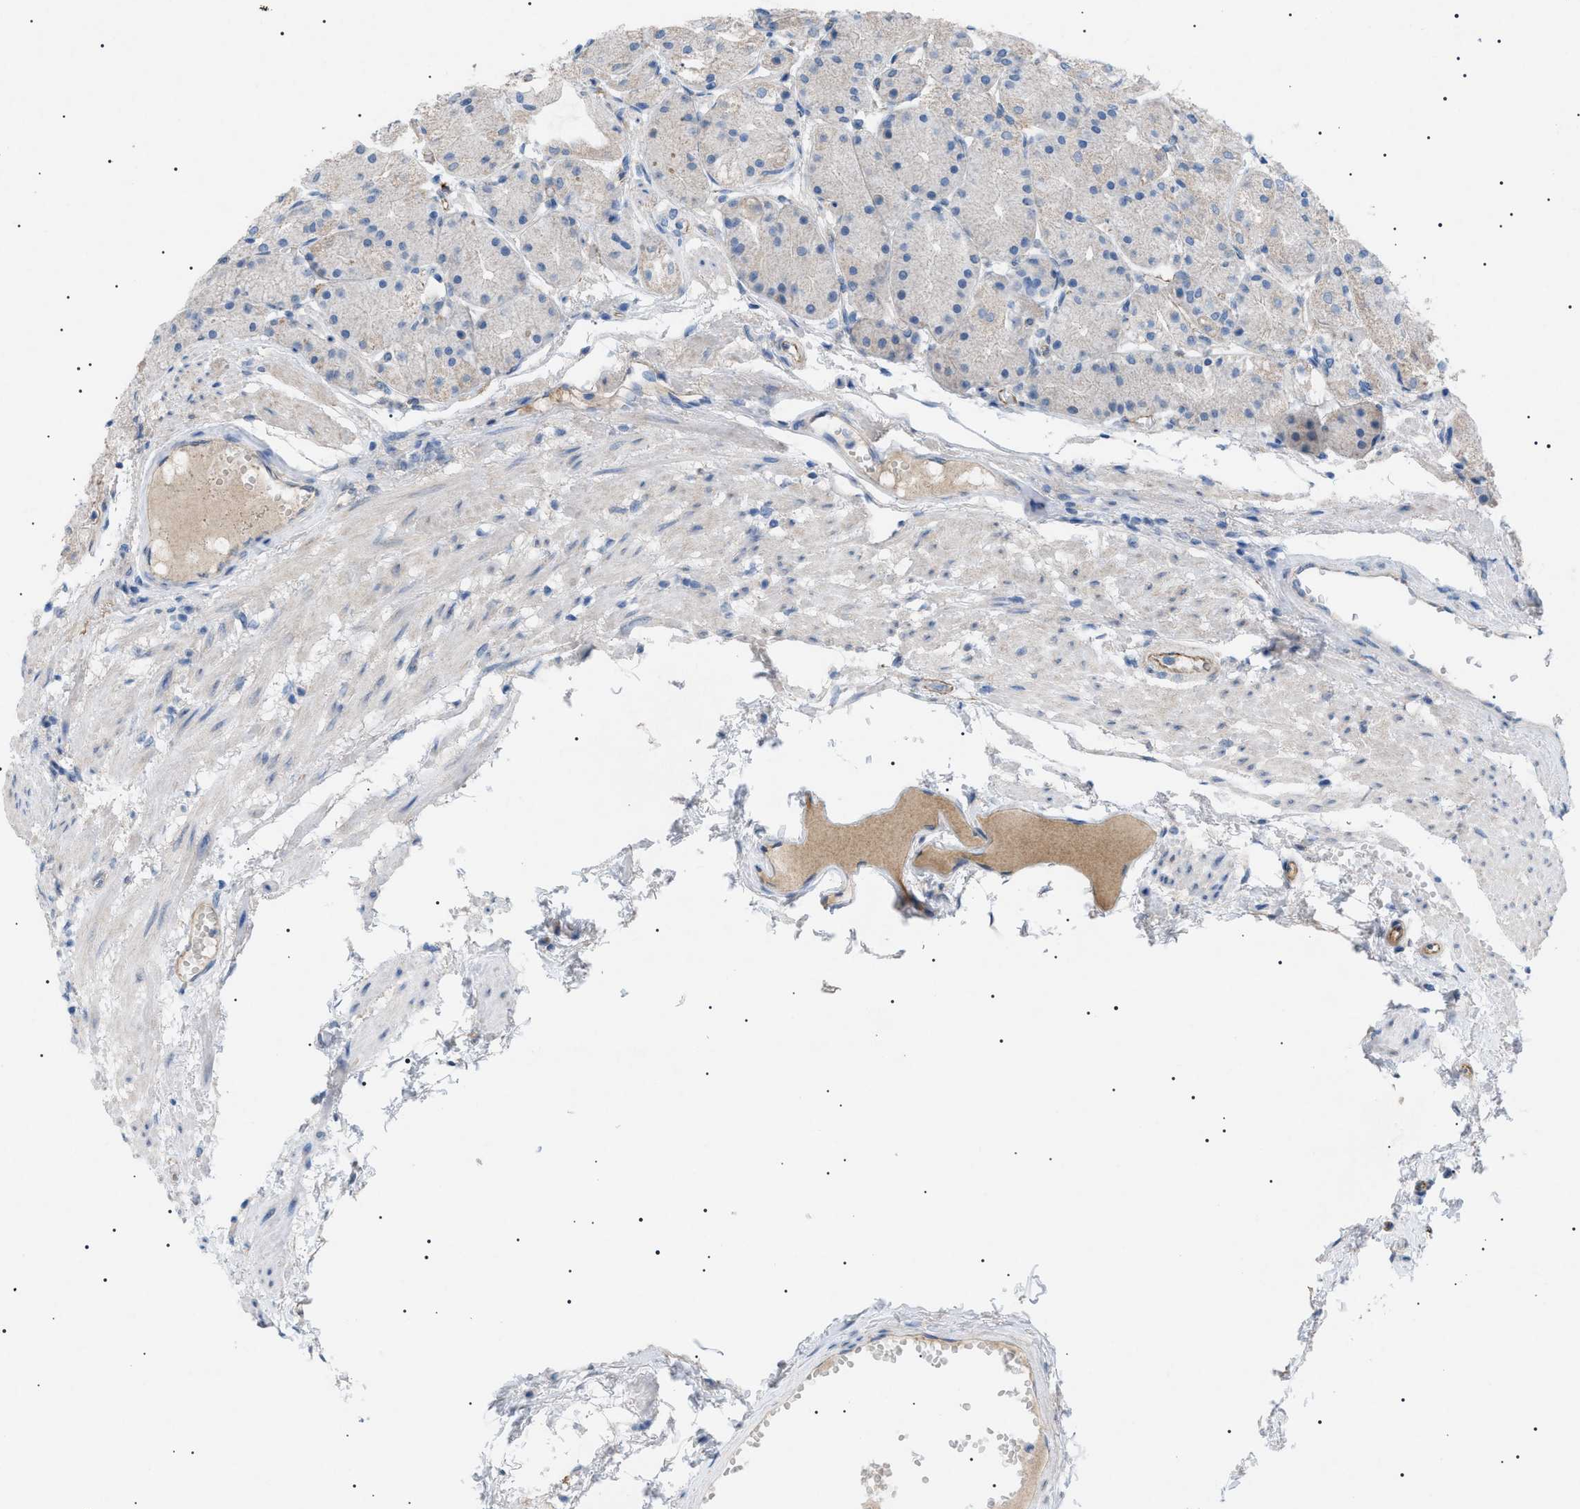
{"staining": {"intensity": "weak", "quantity": "25%-75%", "location": "cytoplasmic/membranous"}, "tissue": "stomach", "cell_type": "Glandular cells", "image_type": "normal", "snomed": [{"axis": "morphology", "description": "Normal tissue, NOS"}, {"axis": "topography", "description": "Stomach, upper"}], "caption": "Protein staining reveals weak cytoplasmic/membranous expression in about 25%-75% of glandular cells in unremarkable stomach. The protein of interest is stained brown, and the nuclei are stained in blue (DAB IHC with brightfield microscopy, high magnification).", "gene": "ADAMTS1", "patient": {"sex": "male", "age": 72}}